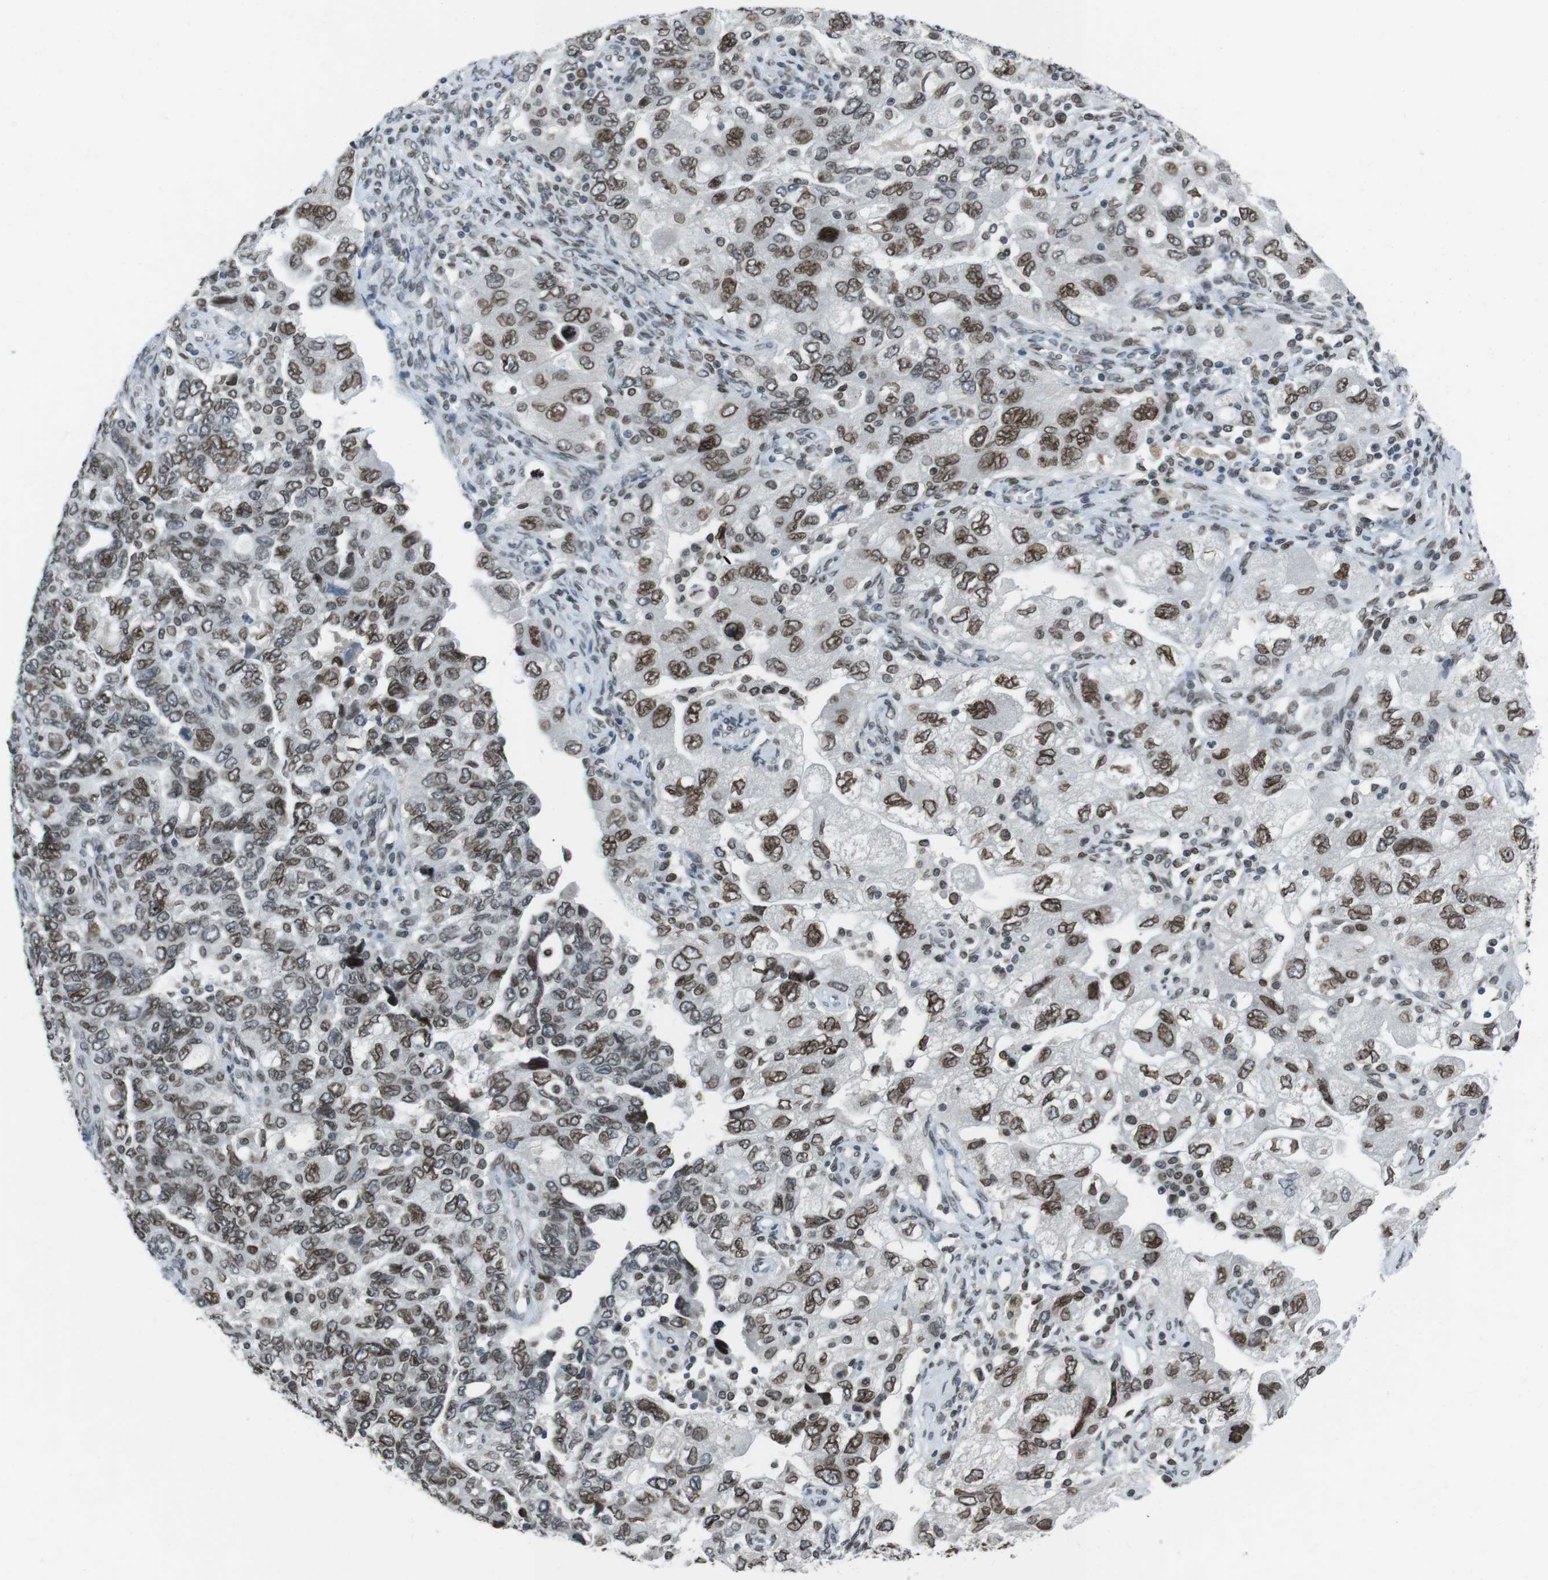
{"staining": {"intensity": "strong", "quantity": ">75%", "location": "cytoplasmic/membranous,nuclear"}, "tissue": "ovarian cancer", "cell_type": "Tumor cells", "image_type": "cancer", "snomed": [{"axis": "morphology", "description": "Carcinoma, NOS"}, {"axis": "morphology", "description": "Cystadenocarcinoma, serous, NOS"}, {"axis": "topography", "description": "Ovary"}], "caption": "Protein expression analysis of human ovarian carcinoma reveals strong cytoplasmic/membranous and nuclear expression in approximately >75% of tumor cells.", "gene": "MAD1L1", "patient": {"sex": "female", "age": 69}}